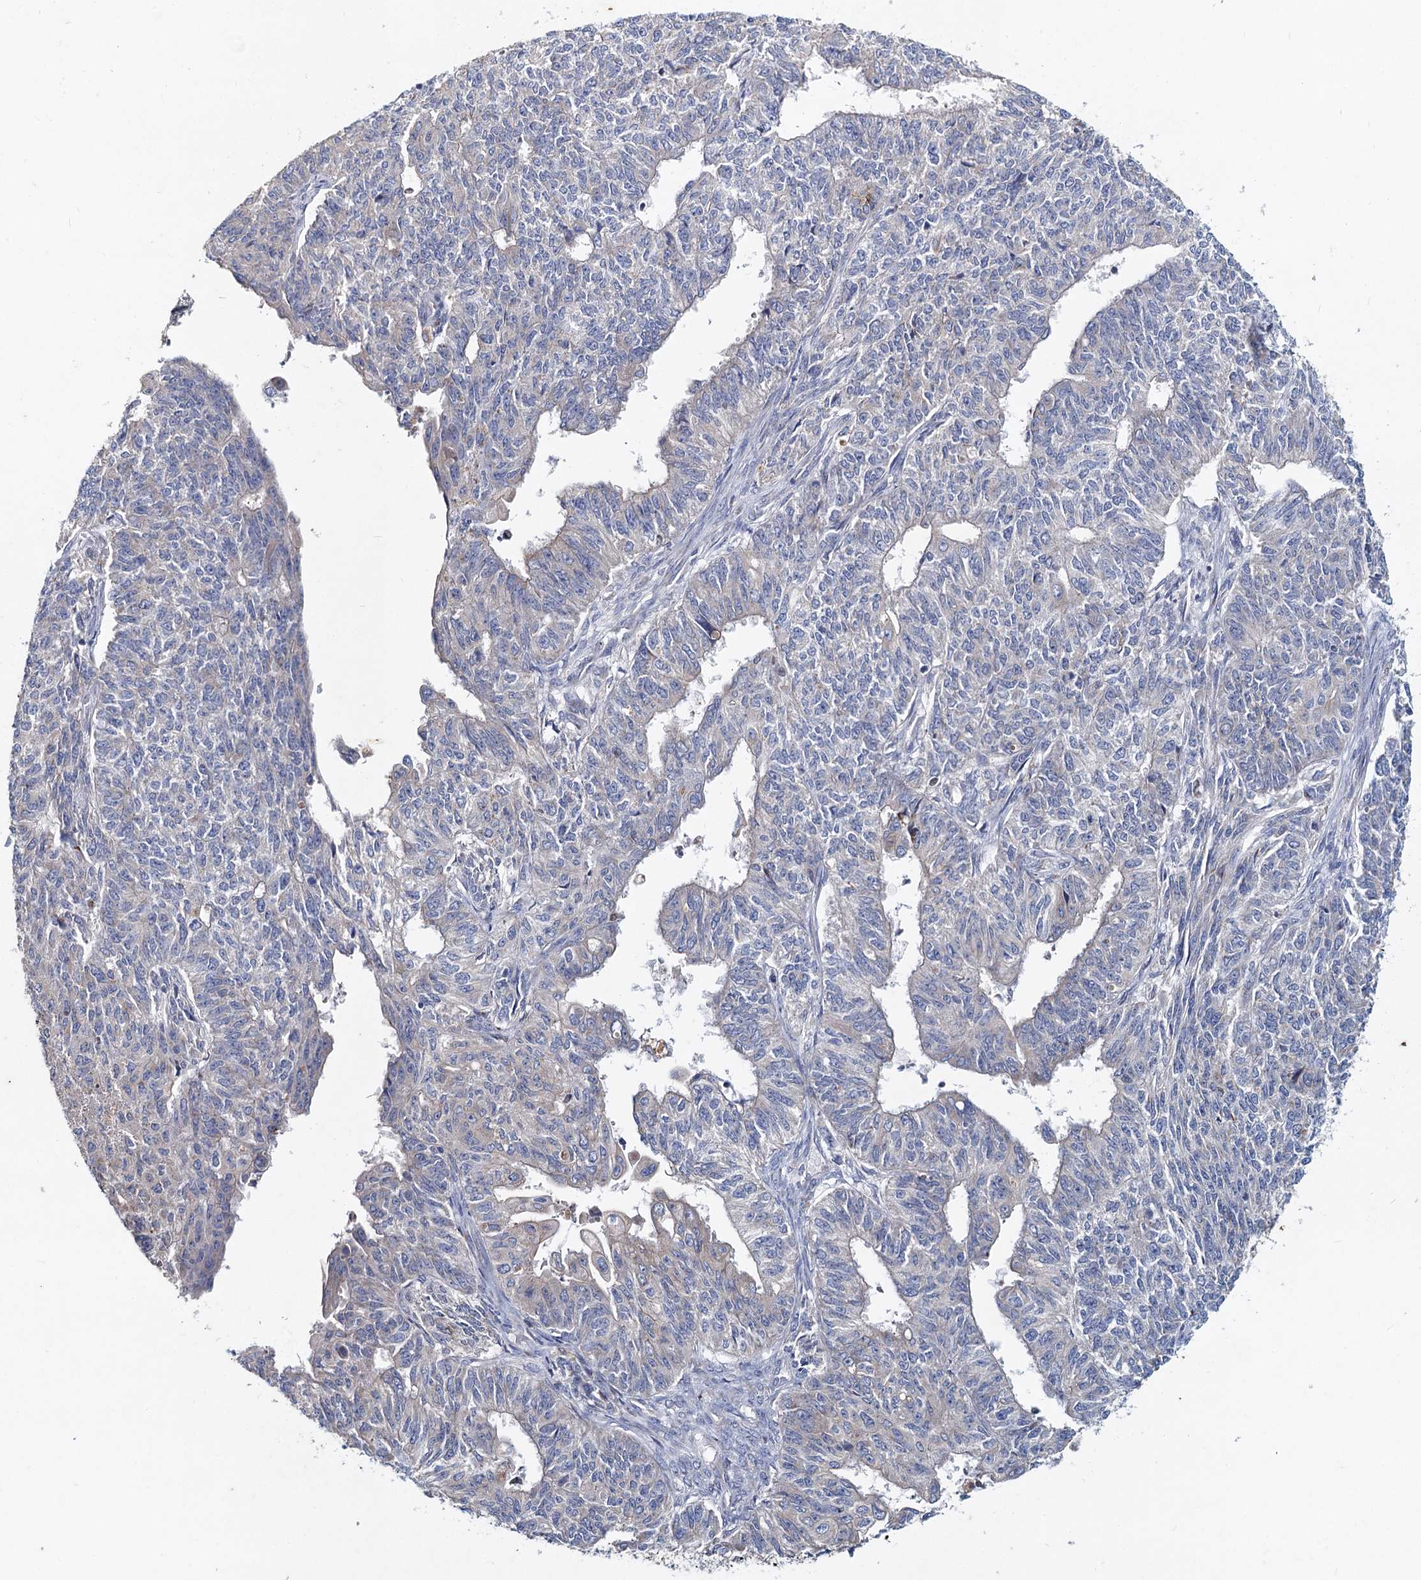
{"staining": {"intensity": "negative", "quantity": "none", "location": "none"}, "tissue": "endometrial cancer", "cell_type": "Tumor cells", "image_type": "cancer", "snomed": [{"axis": "morphology", "description": "Adenocarcinoma, NOS"}, {"axis": "topography", "description": "Endometrium"}], "caption": "DAB immunohistochemical staining of endometrial adenocarcinoma shows no significant positivity in tumor cells. (DAB IHC with hematoxylin counter stain).", "gene": "TMX2", "patient": {"sex": "female", "age": 32}}